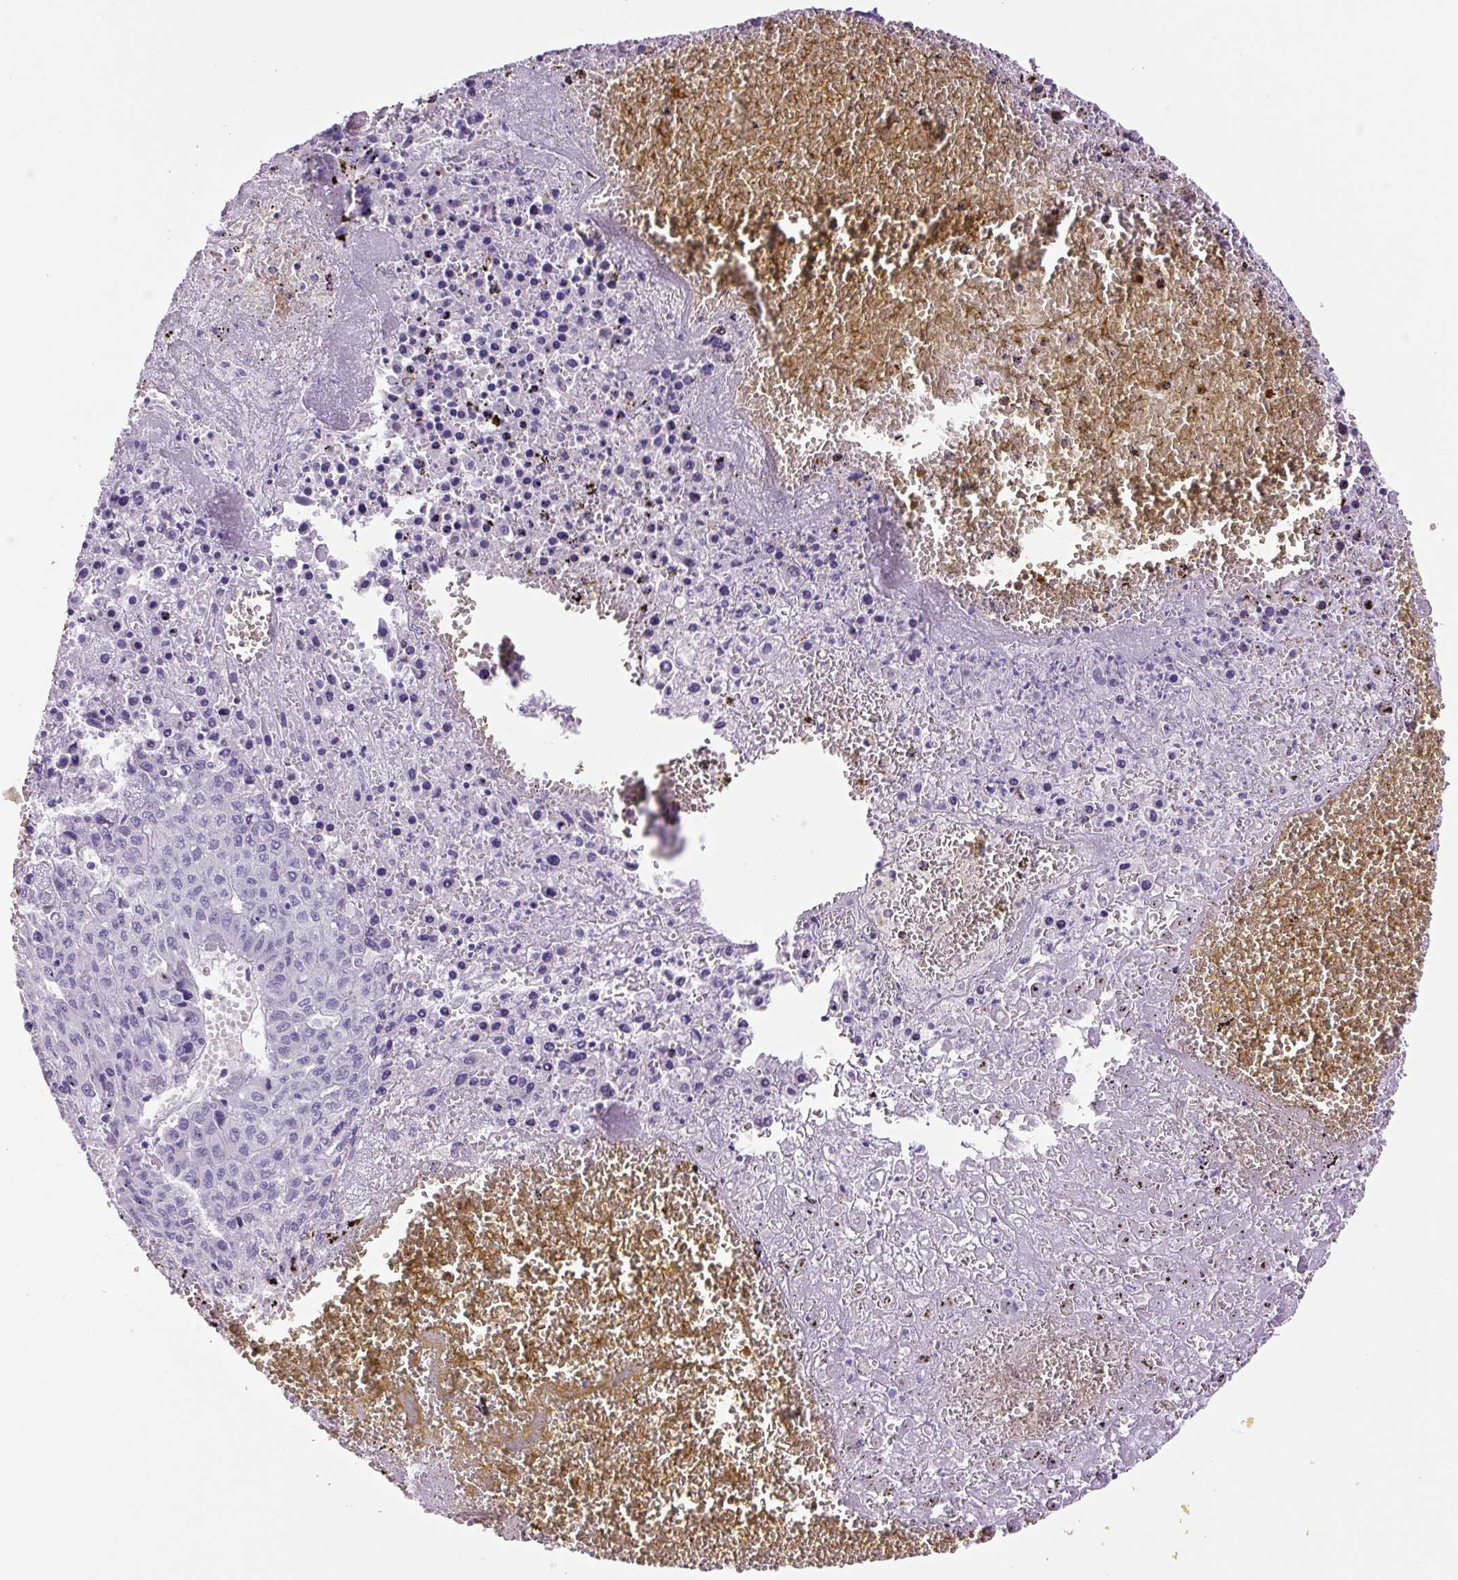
{"staining": {"intensity": "negative", "quantity": "none", "location": "none"}, "tissue": "liver cancer", "cell_type": "Tumor cells", "image_type": "cancer", "snomed": [{"axis": "morphology", "description": "Carcinoma, Hepatocellular, NOS"}, {"axis": "topography", "description": "Liver"}], "caption": "An IHC histopathology image of hepatocellular carcinoma (liver) is shown. There is no staining in tumor cells of hepatocellular carcinoma (liver).", "gene": "CHGA", "patient": {"sex": "female", "age": 53}}